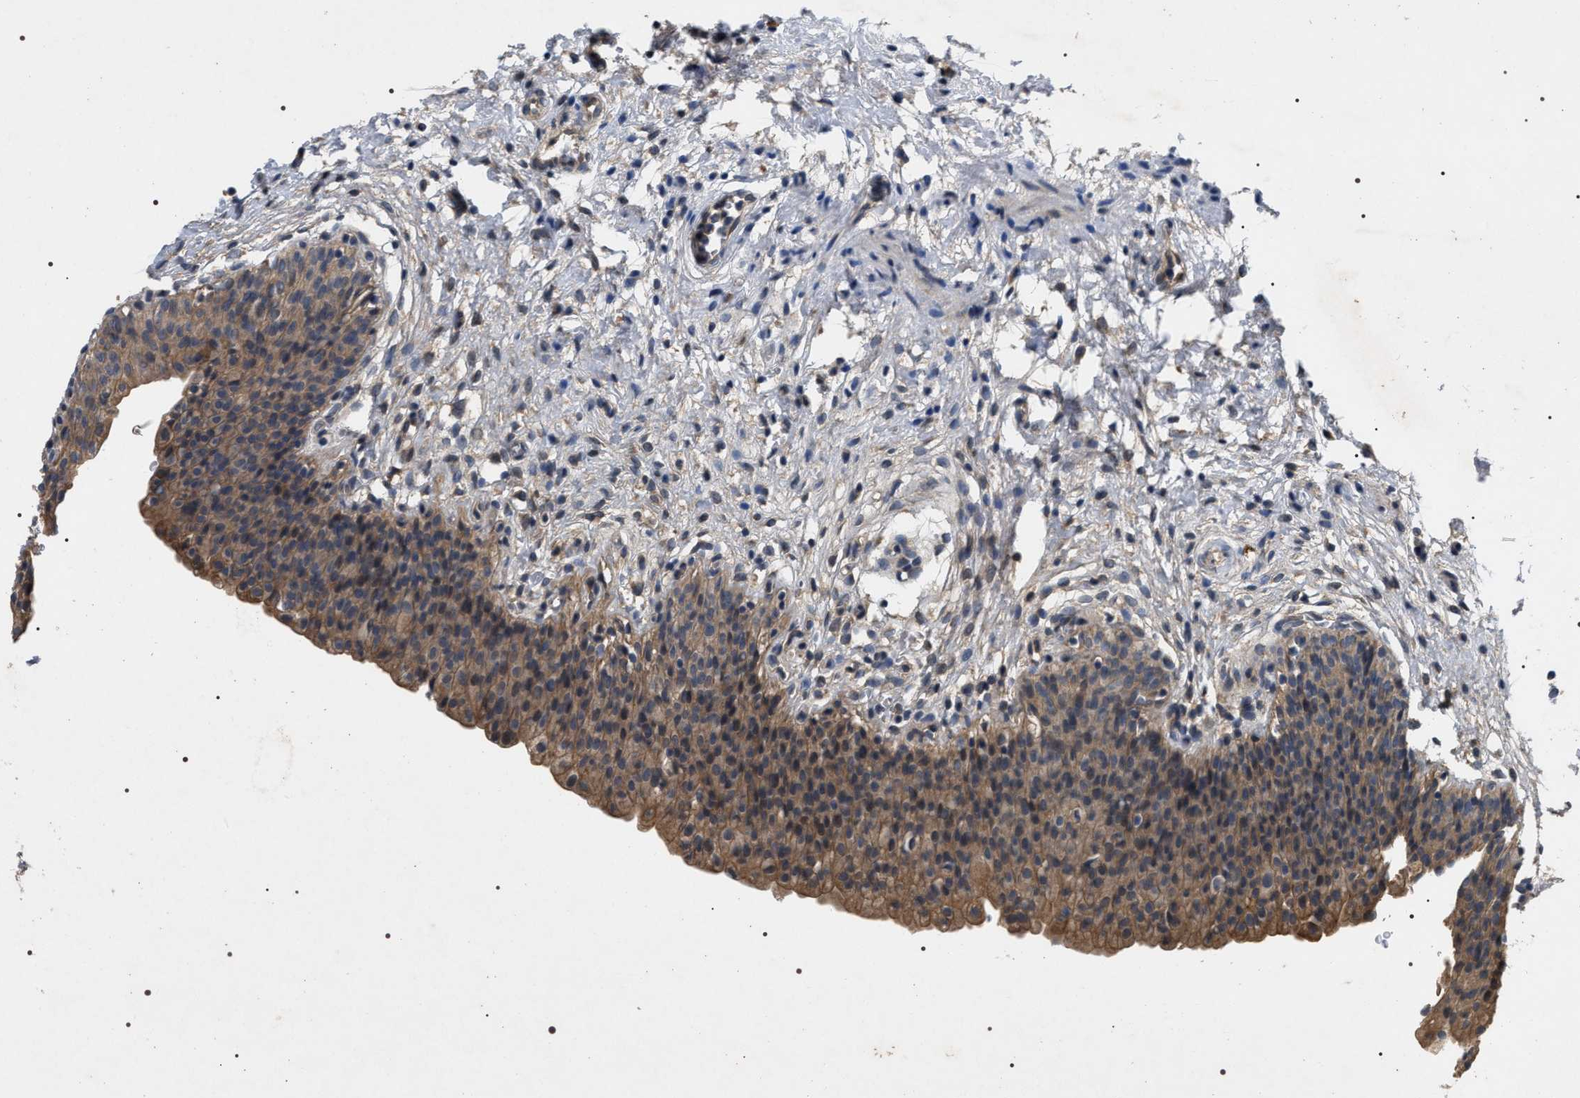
{"staining": {"intensity": "moderate", "quantity": ">75%", "location": "cytoplasmic/membranous"}, "tissue": "urinary bladder", "cell_type": "Urothelial cells", "image_type": "normal", "snomed": [{"axis": "morphology", "description": "Normal tissue, NOS"}, {"axis": "topography", "description": "Urinary bladder"}], "caption": "Immunohistochemistry of normal human urinary bladder displays medium levels of moderate cytoplasmic/membranous expression in approximately >75% of urothelial cells.", "gene": "IFT81", "patient": {"sex": "male", "age": 37}}